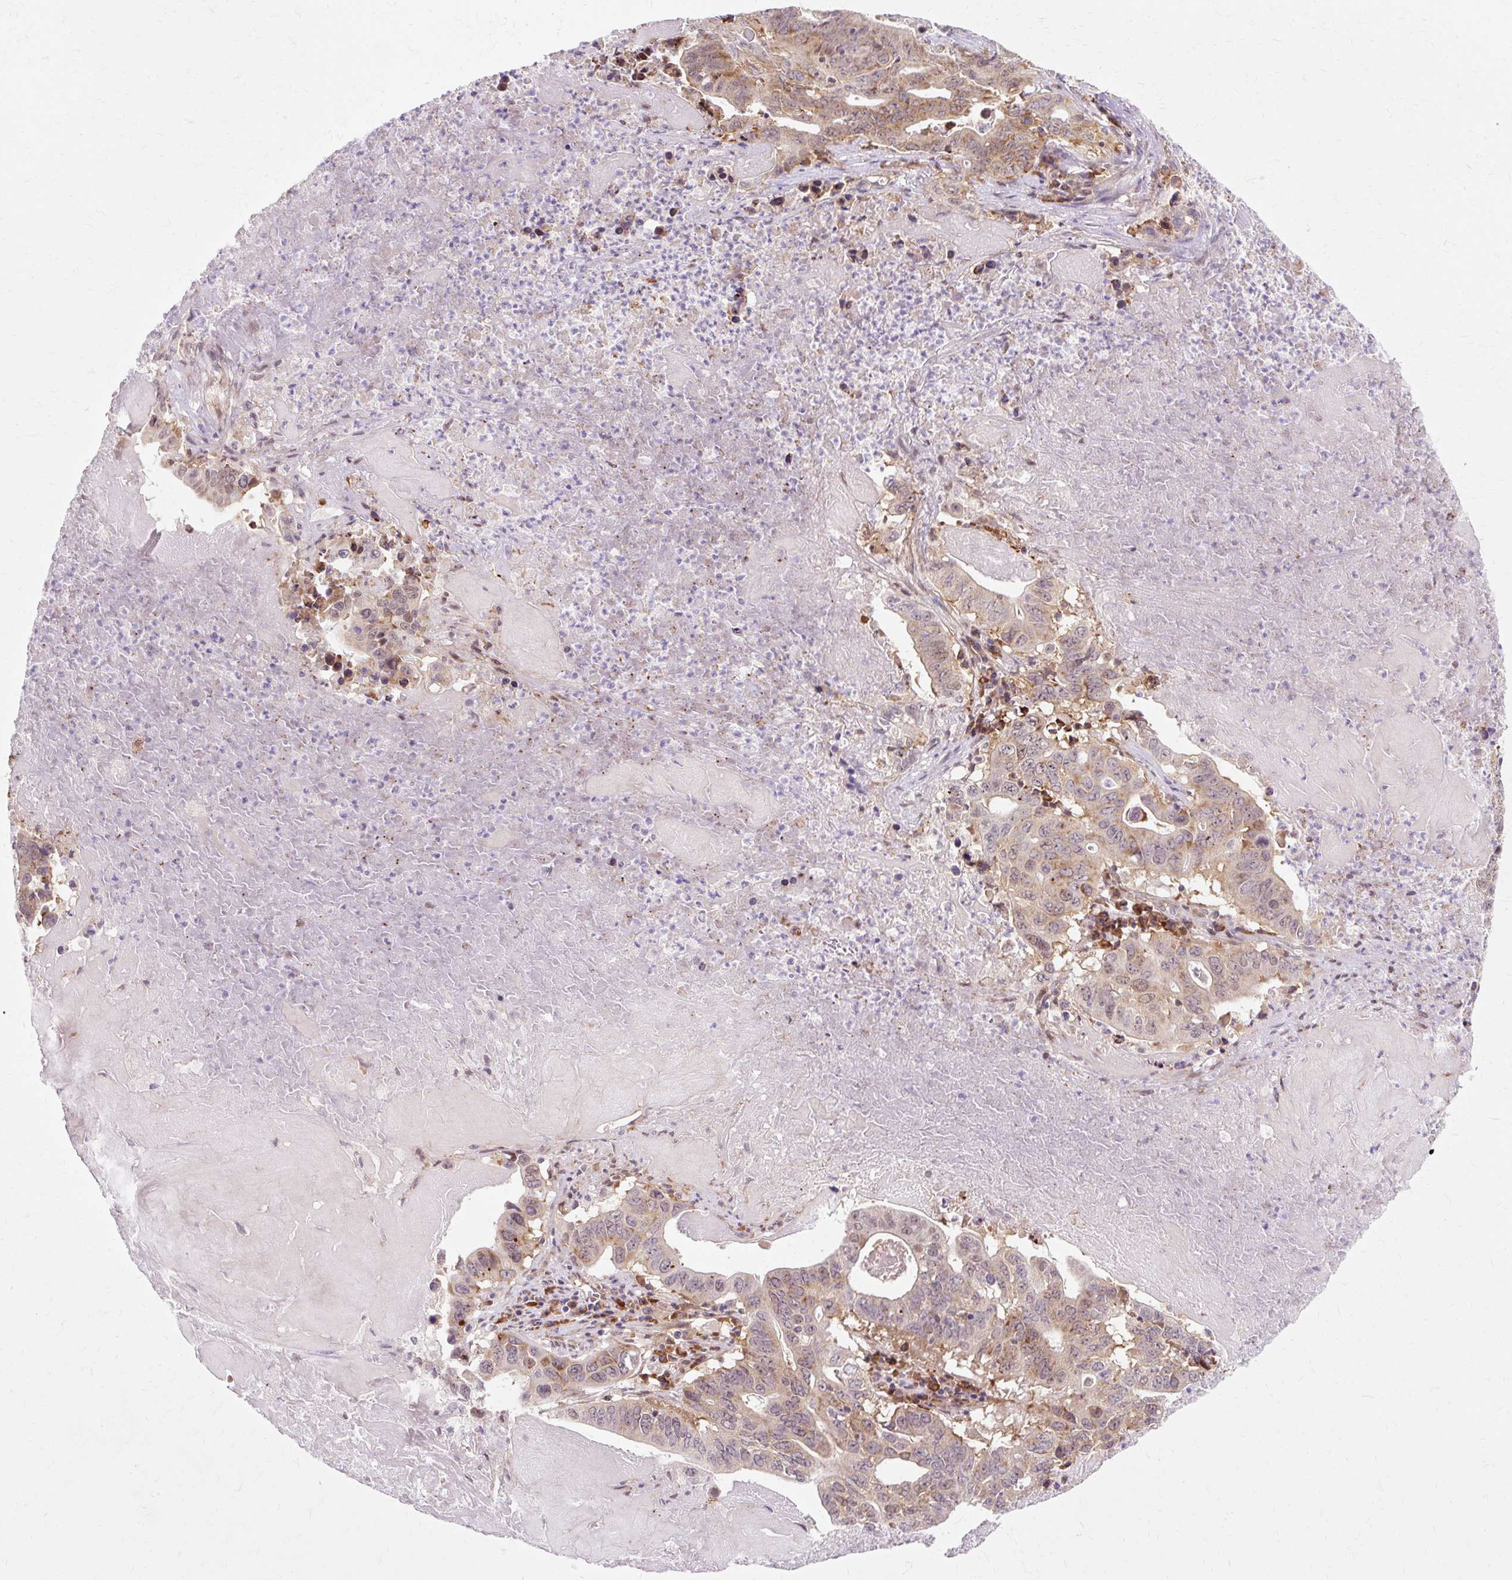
{"staining": {"intensity": "moderate", "quantity": ">75%", "location": "cytoplasmic/membranous"}, "tissue": "lung cancer", "cell_type": "Tumor cells", "image_type": "cancer", "snomed": [{"axis": "morphology", "description": "Adenocarcinoma, NOS"}, {"axis": "topography", "description": "Lung"}], "caption": "This photomicrograph displays immunohistochemistry staining of human adenocarcinoma (lung), with medium moderate cytoplasmic/membranous expression in approximately >75% of tumor cells.", "gene": "GEMIN2", "patient": {"sex": "female", "age": 60}}